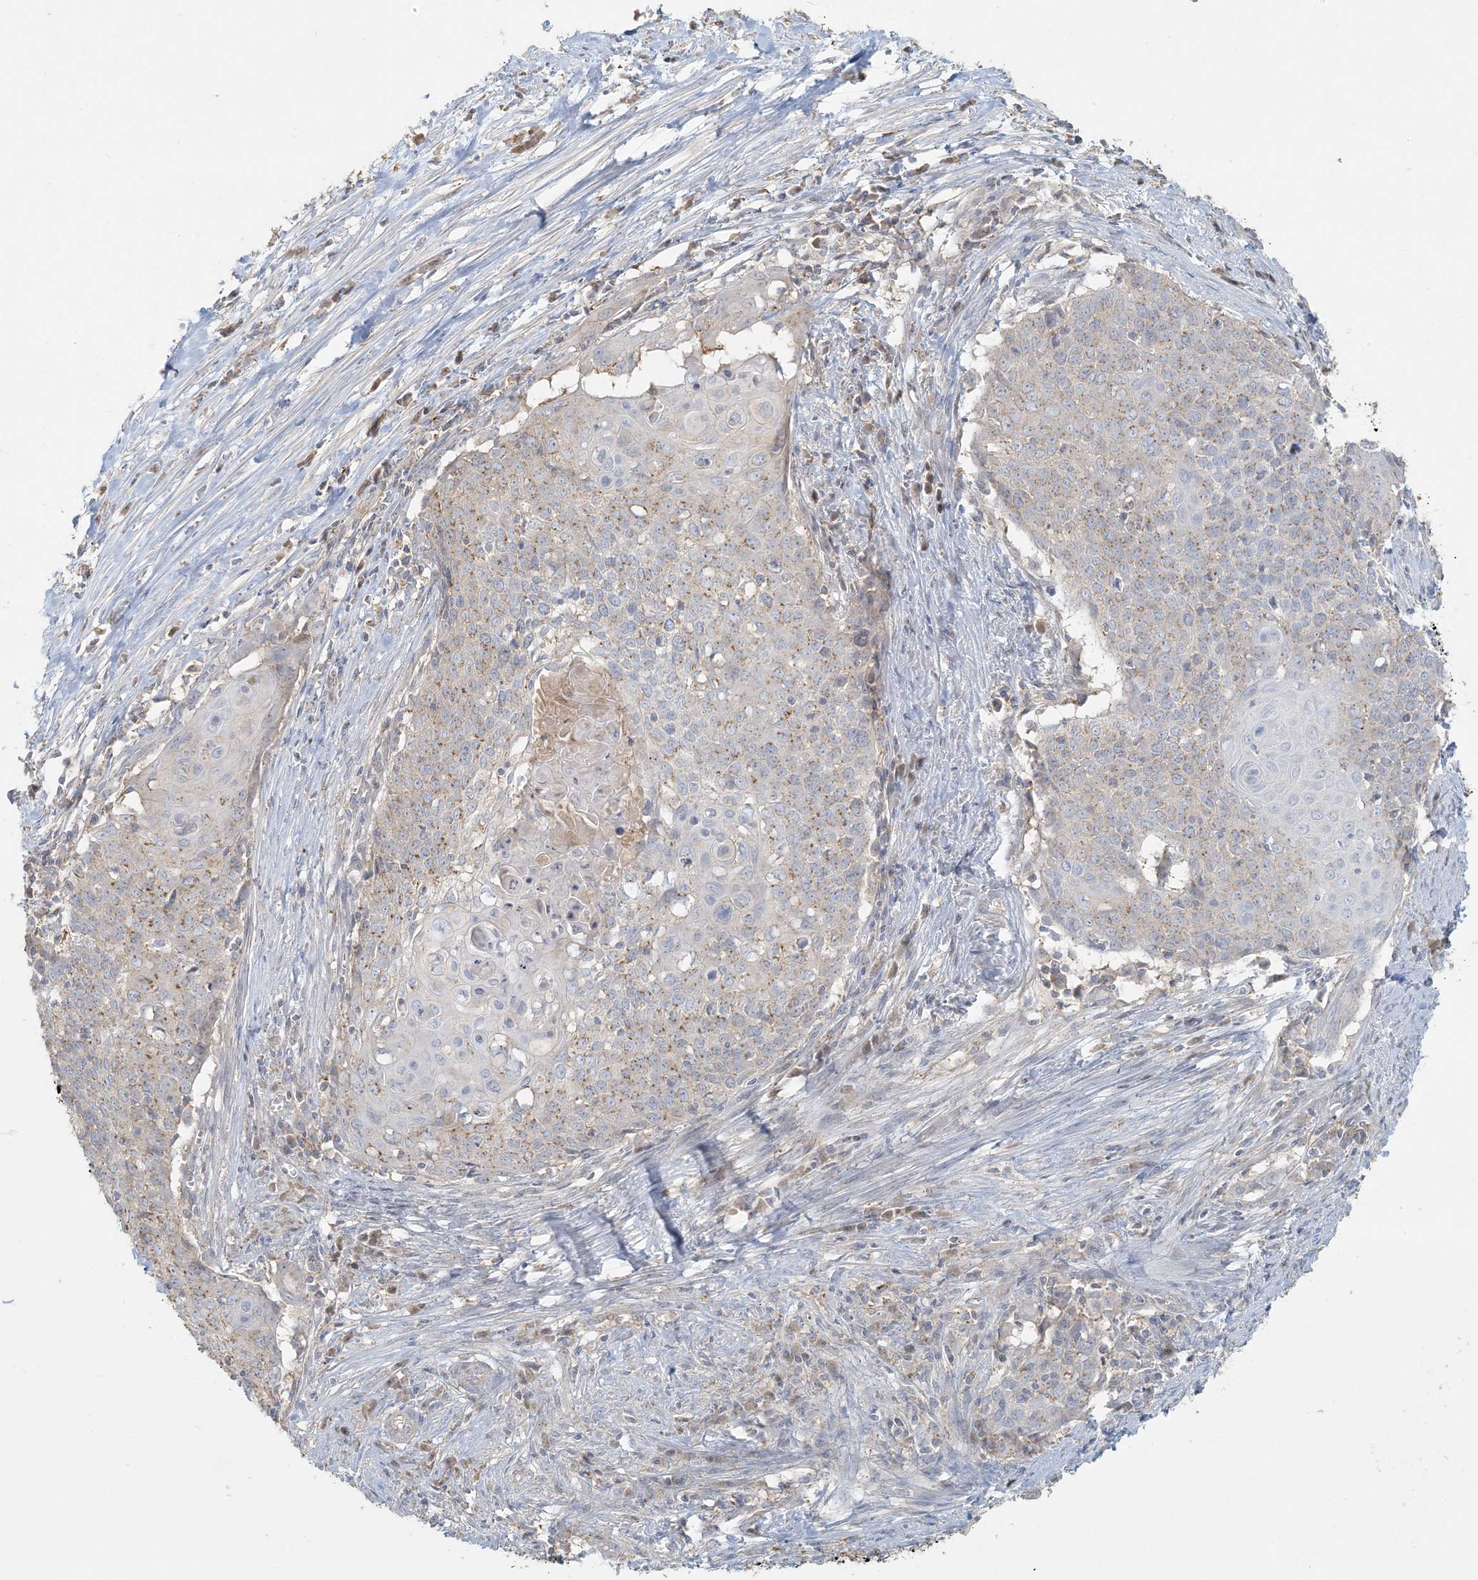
{"staining": {"intensity": "weak", "quantity": "25%-75%", "location": "cytoplasmic/membranous"}, "tissue": "cervical cancer", "cell_type": "Tumor cells", "image_type": "cancer", "snomed": [{"axis": "morphology", "description": "Squamous cell carcinoma, NOS"}, {"axis": "topography", "description": "Cervix"}], "caption": "A high-resolution micrograph shows immunohistochemistry staining of cervical squamous cell carcinoma, which demonstrates weak cytoplasmic/membranous staining in about 25%-75% of tumor cells.", "gene": "HACL1", "patient": {"sex": "female", "age": 39}}